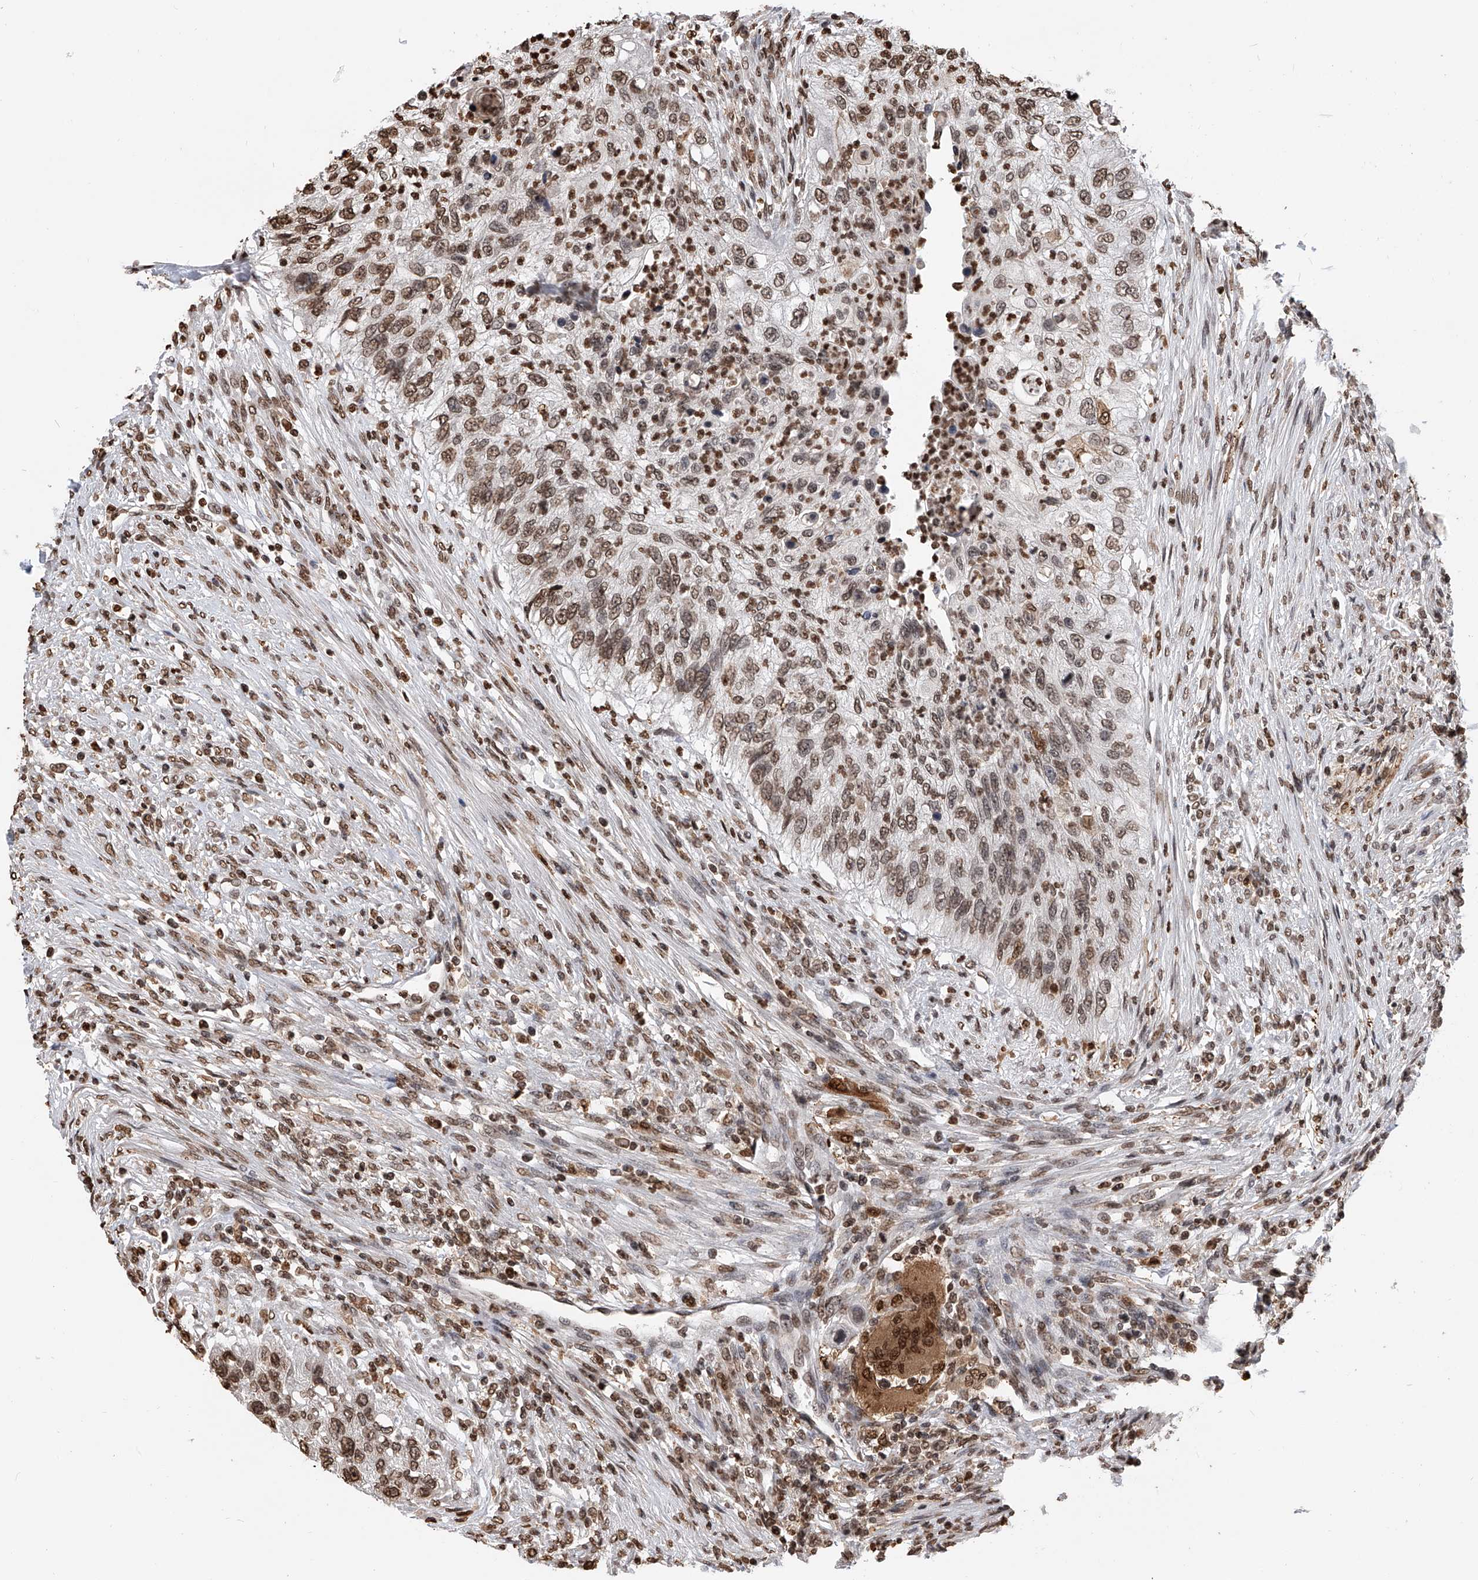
{"staining": {"intensity": "moderate", "quantity": ">75%", "location": "nuclear"}, "tissue": "urothelial cancer", "cell_type": "Tumor cells", "image_type": "cancer", "snomed": [{"axis": "morphology", "description": "Urothelial carcinoma, High grade"}, {"axis": "topography", "description": "Urinary bladder"}], "caption": "Immunohistochemistry photomicrograph of high-grade urothelial carcinoma stained for a protein (brown), which demonstrates medium levels of moderate nuclear expression in about >75% of tumor cells.", "gene": "CFAP410", "patient": {"sex": "female", "age": 60}}